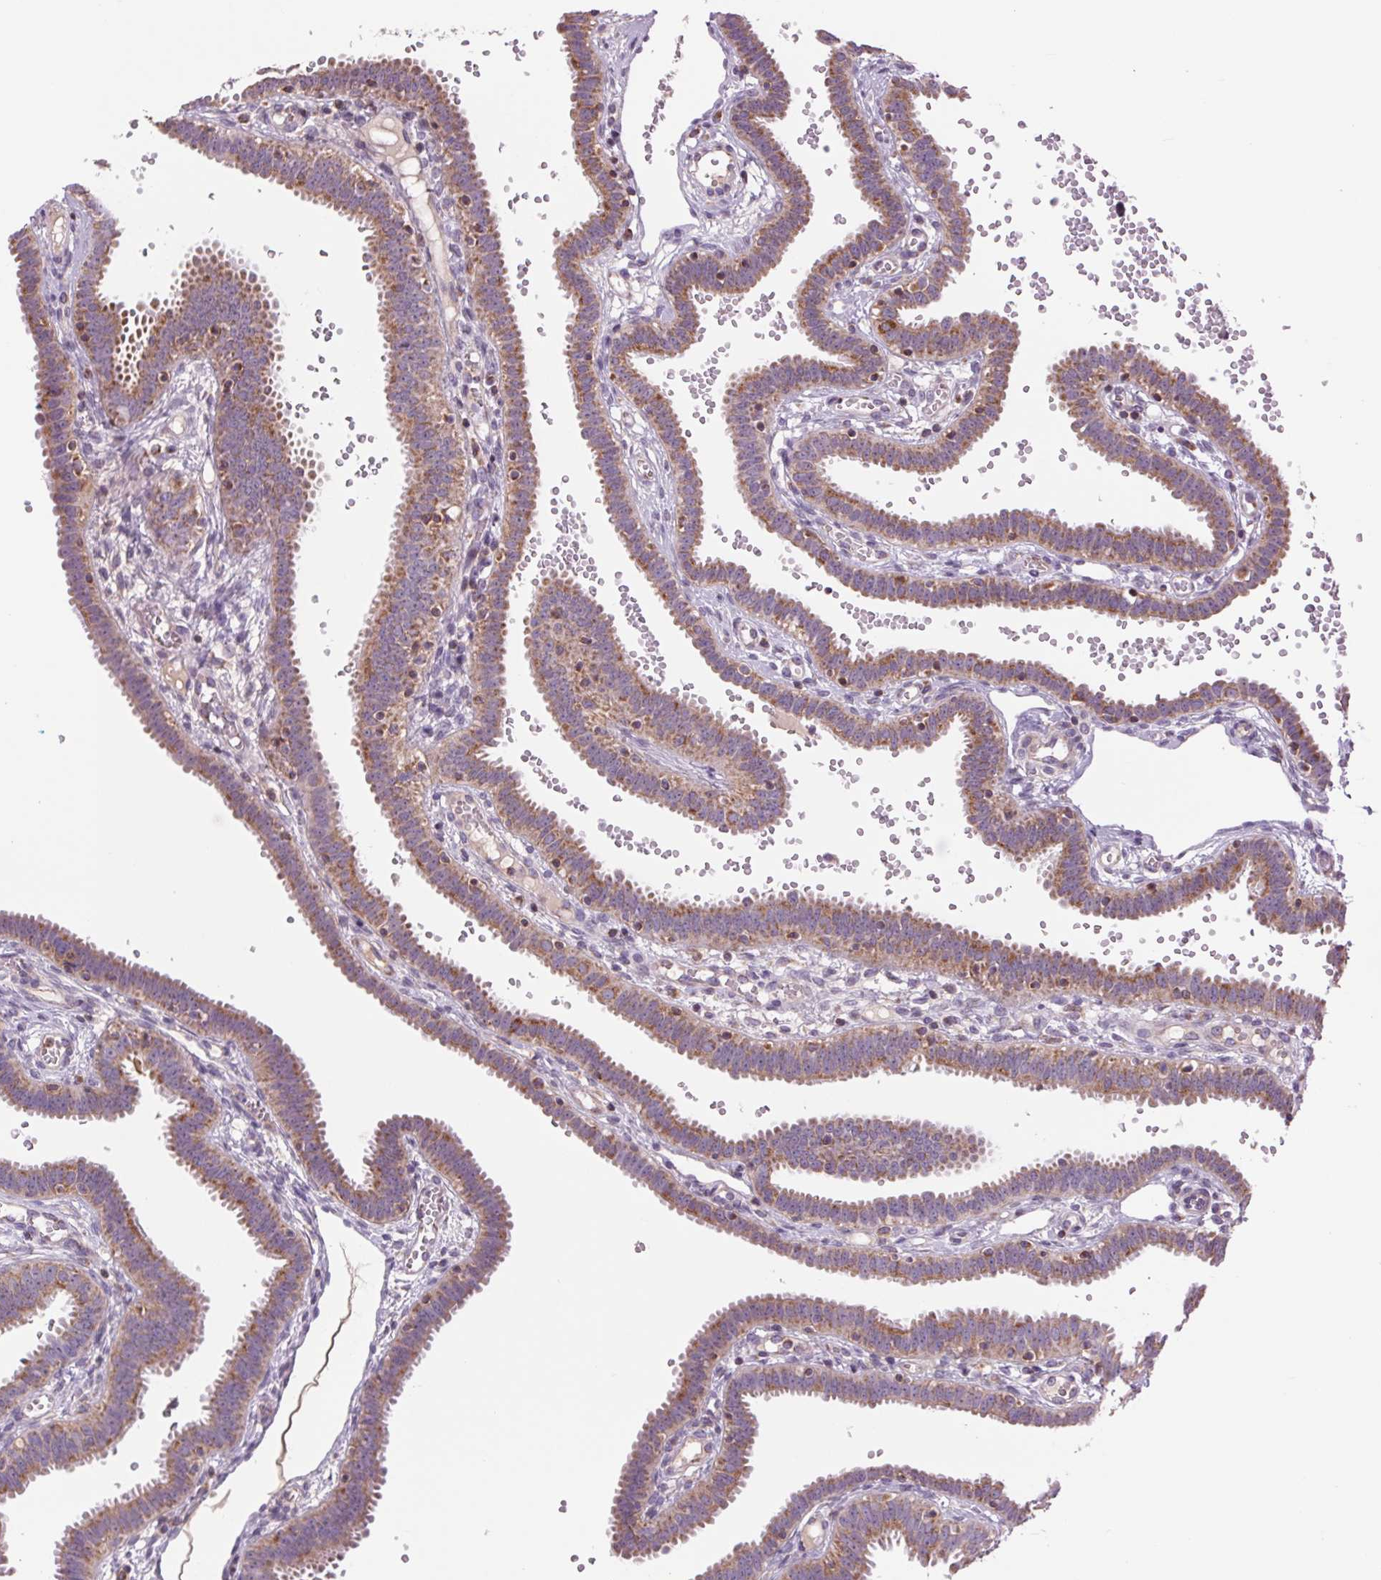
{"staining": {"intensity": "moderate", "quantity": ">75%", "location": "cytoplasmic/membranous"}, "tissue": "fallopian tube", "cell_type": "Glandular cells", "image_type": "normal", "snomed": [{"axis": "morphology", "description": "Normal tissue, NOS"}, {"axis": "topography", "description": "Fallopian tube"}], "caption": "This image shows IHC staining of normal fallopian tube, with medium moderate cytoplasmic/membranous positivity in about >75% of glandular cells.", "gene": "COX6A1", "patient": {"sex": "female", "age": 37}}